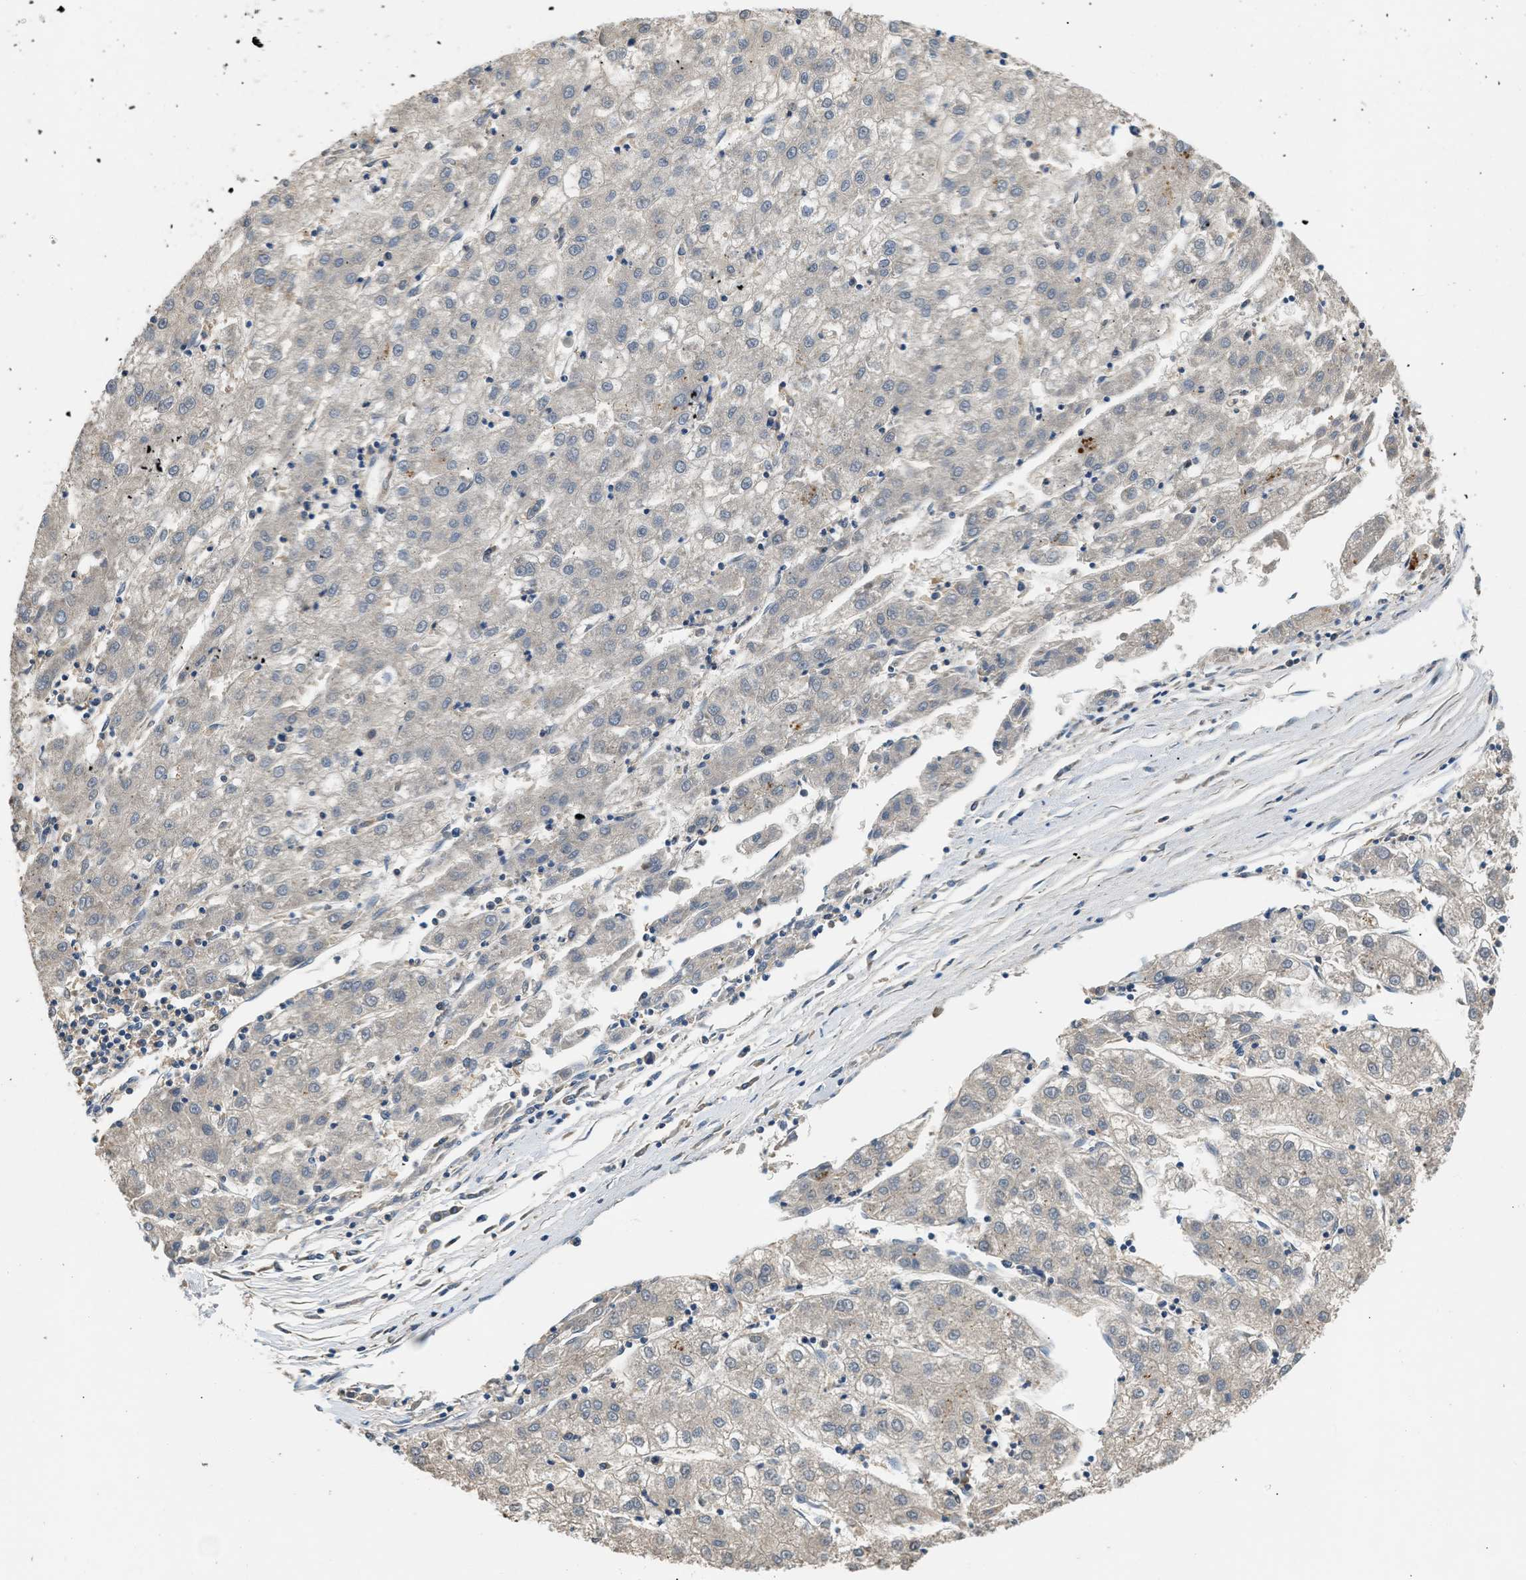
{"staining": {"intensity": "negative", "quantity": "none", "location": "none"}, "tissue": "liver cancer", "cell_type": "Tumor cells", "image_type": "cancer", "snomed": [{"axis": "morphology", "description": "Carcinoma, Hepatocellular, NOS"}, {"axis": "topography", "description": "Liver"}], "caption": "Human liver cancer (hepatocellular carcinoma) stained for a protein using IHC exhibits no expression in tumor cells.", "gene": "RWDD2B", "patient": {"sex": "male", "age": 72}}